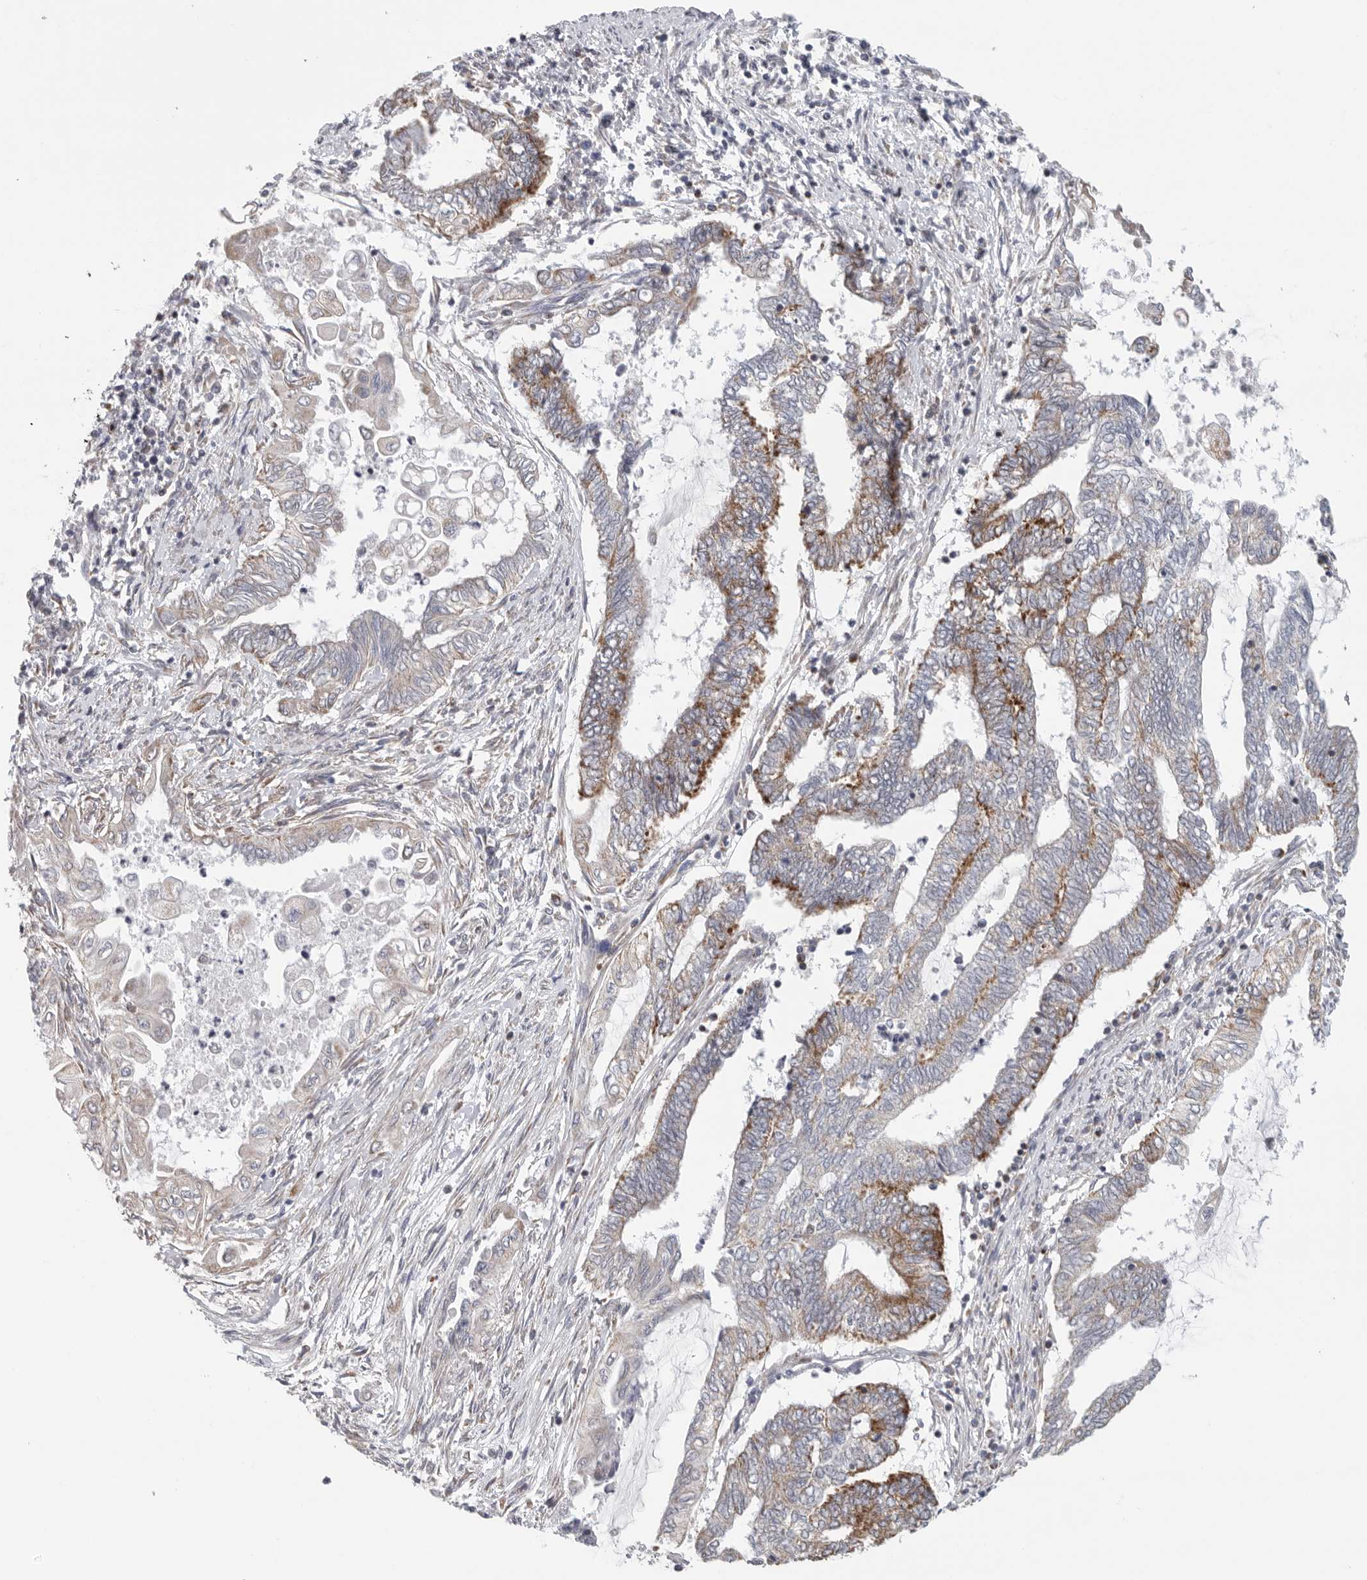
{"staining": {"intensity": "moderate", "quantity": "25%-75%", "location": "cytoplasmic/membranous"}, "tissue": "endometrial cancer", "cell_type": "Tumor cells", "image_type": "cancer", "snomed": [{"axis": "morphology", "description": "Adenocarcinoma, NOS"}, {"axis": "topography", "description": "Uterus"}, {"axis": "topography", "description": "Endometrium"}], "caption": "DAB (3,3'-diaminobenzidine) immunohistochemical staining of adenocarcinoma (endometrial) shows moderate cytoplasmic/membranous protein staining in approximately 25%-75% of tumor cells.", "gene": "FKBP8", "patient": {"sex": "female", "age": 70}}